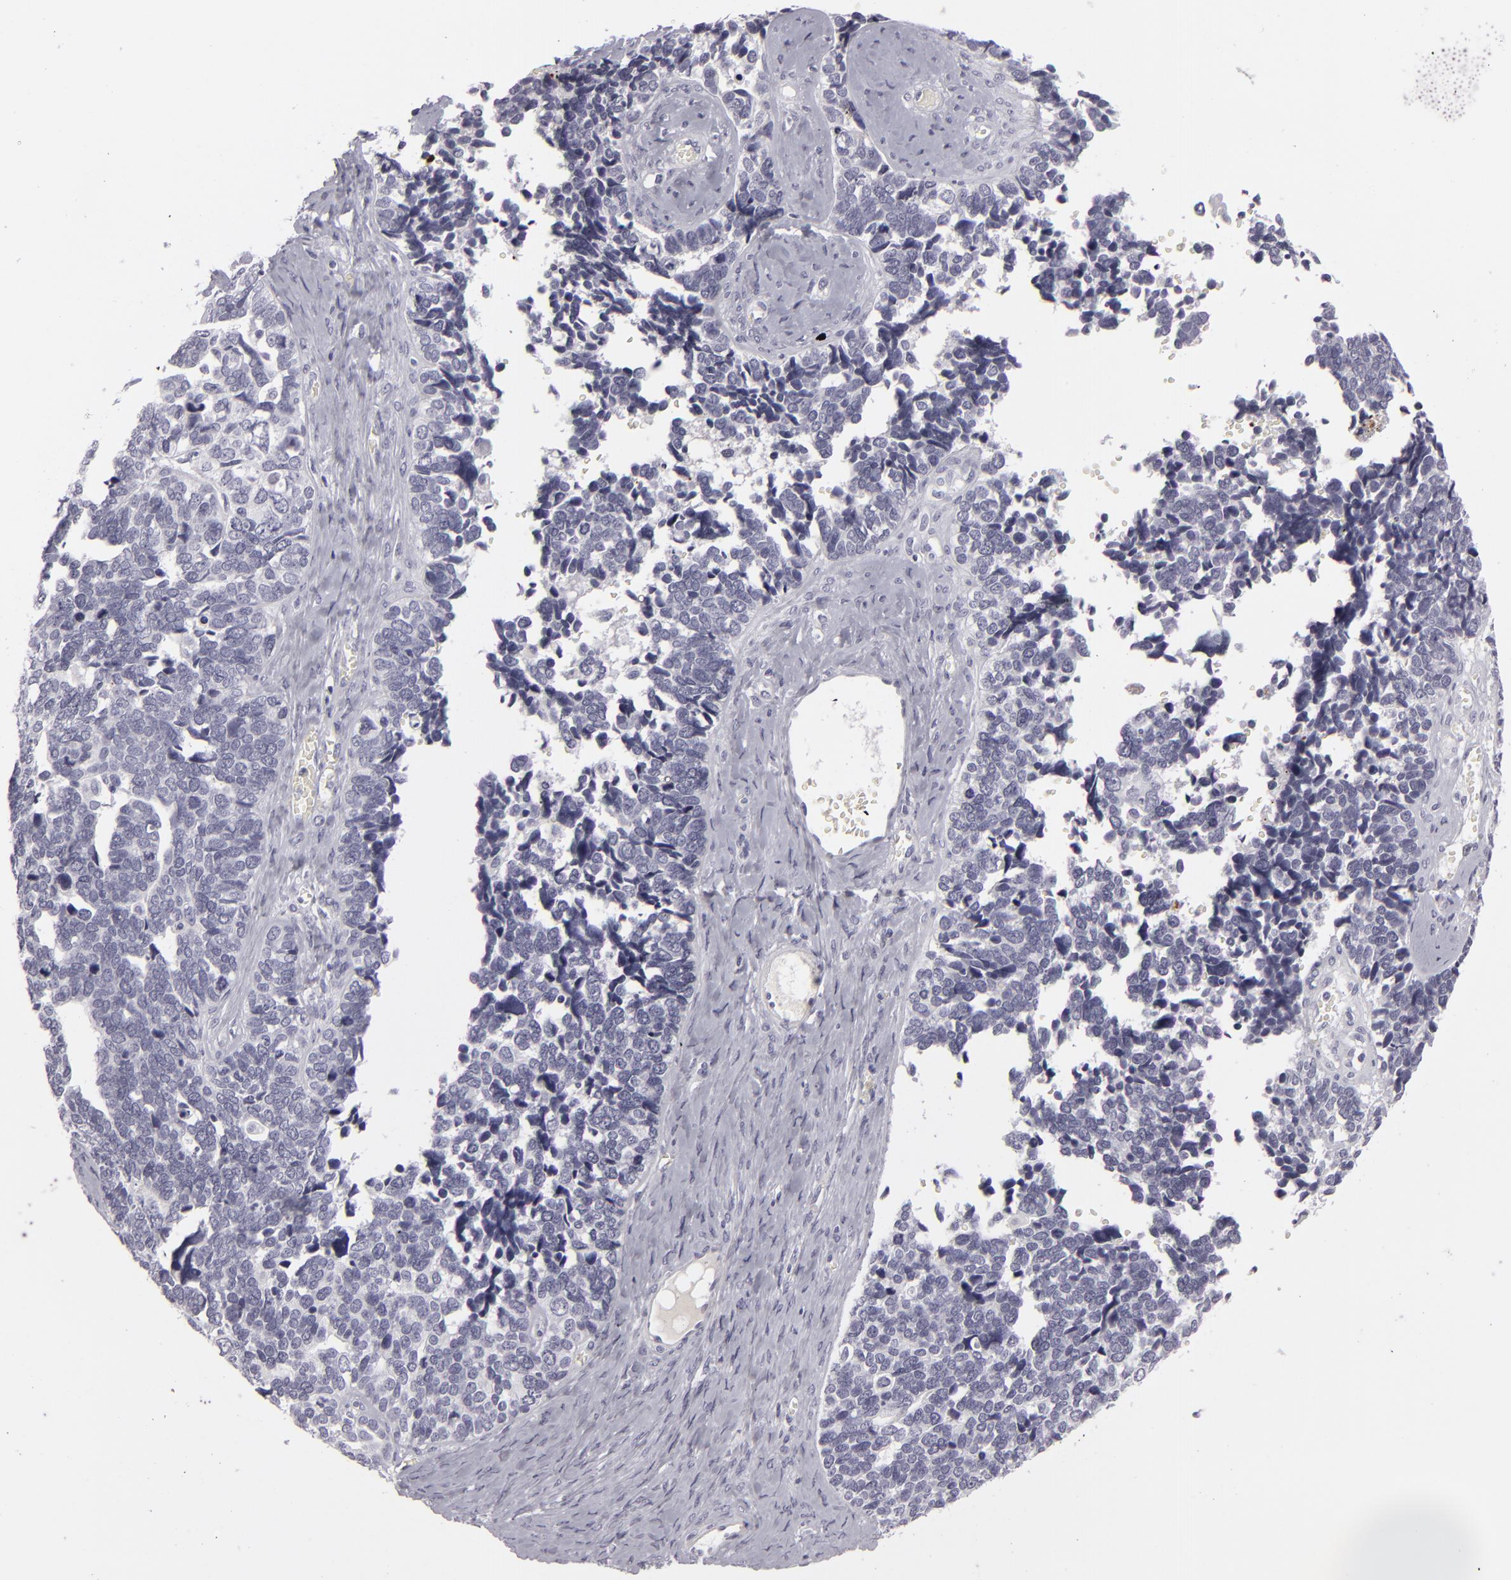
{"staining": {"intensity": "negative", "quantity": "none", "location": "none"}, "tissue": "ovarian cancer", "cell_type": "Tumor cells", "image_type": "cancer", "snomed": [{"axis": "morphology", "description": "Cystadenocarcinoma, serous, NOS"}, {"axis": "topography", "description": "Ovary"}], "caption": "The photomicrograph exhibits no staining of tumor cells in ovarian cancer (serous cystadenocarcinoma). (Stains: DAB (3,3'-diaminobenzidine) immunohistochemistry with hematoxylin counter stain, Microscopy: brightfield microscopy at high magnification).", "gene": "C9", "patient": {"sex": "female", "age": 77}}